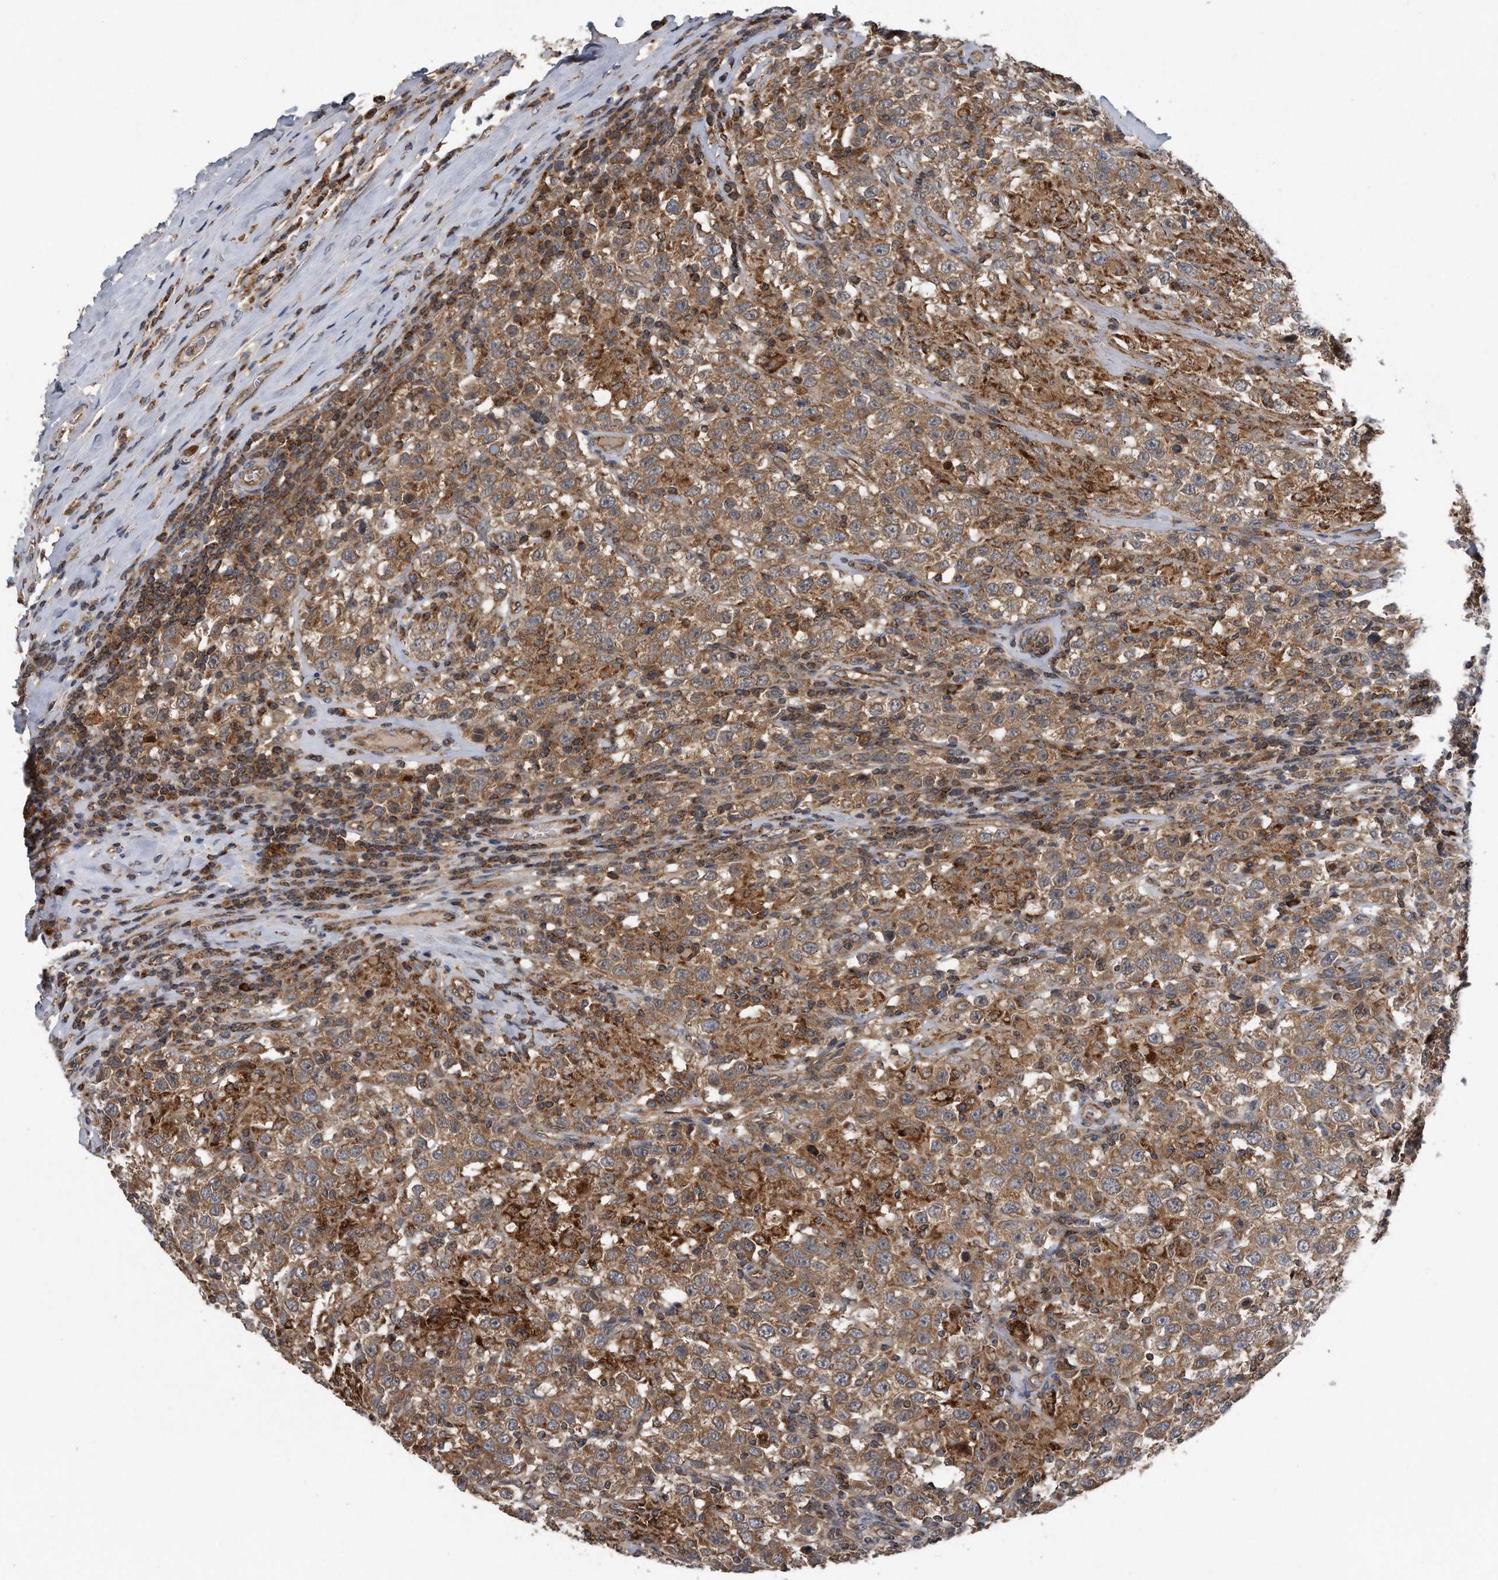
{"staining": {"intensity": "moderate", "quantity": ">75%", "location": "cytoplasmic/membranous"}, "tissue": "testis cancer", "cell_type": "Tumor cells", "image_type": "cancer", "snomed": [{"axis": "morphology", "description": "Seminoma, NOS"}, {"axis": "topography", "description": "Testis"}], "caption": "The photomicrograph reveals a brown stain indicating the presence of a protein in the cytoplasmic/membranous of tumor cells in testis seminoma. The staining is performed using DAB (3,3'-diaminobenzidine) brown chromogen to label protein expression. The nuclei are counter-stained blue using hematoxylin.", "gene": "ALPK2", "patient": {"sex": "male", "age": 41}}